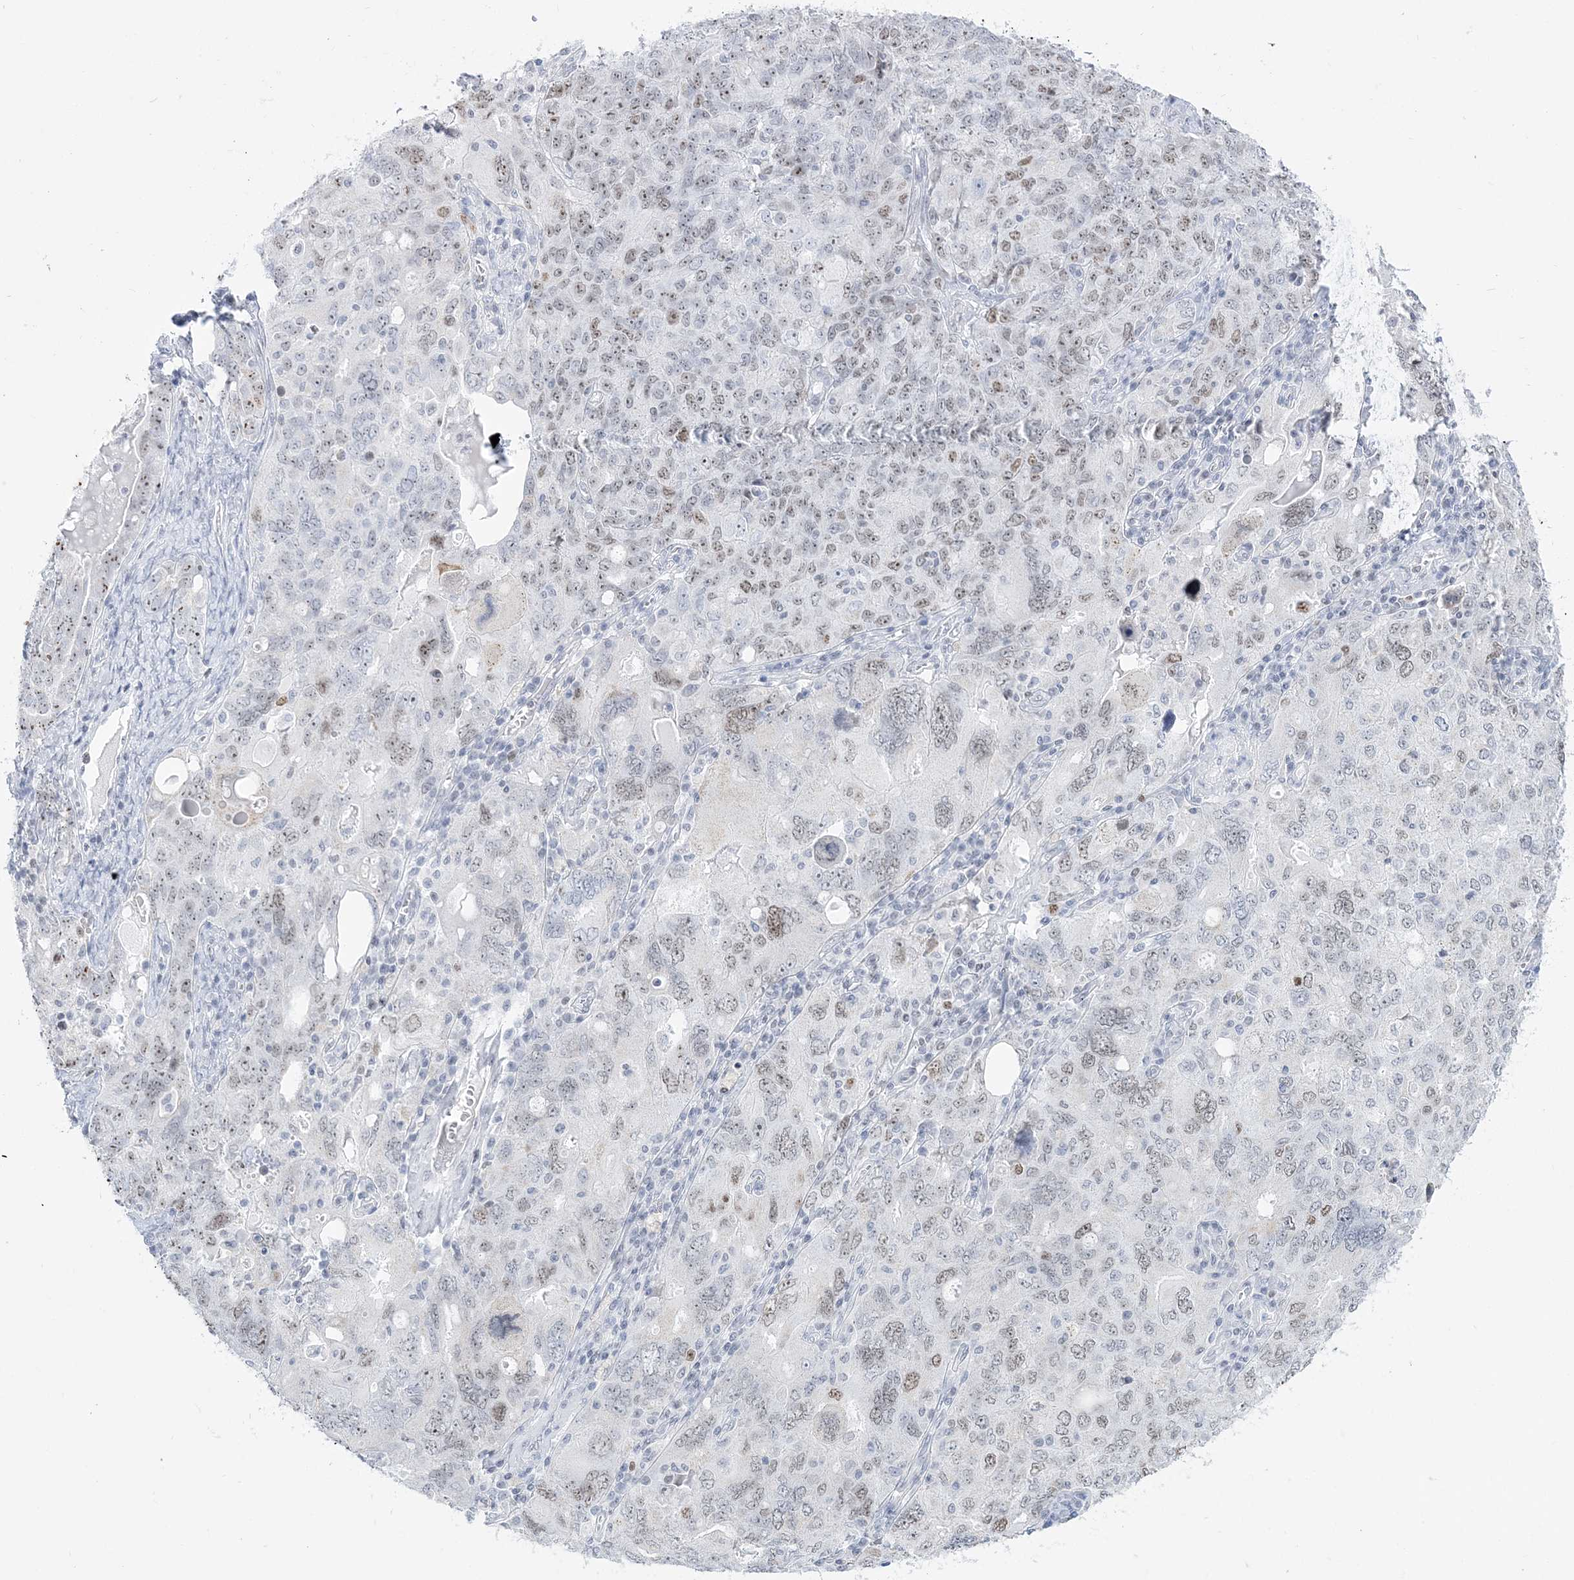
{"staining": {"intensity": "weak", "quantity": "25%-75%", "location": "nuclear"}, "tissue": "ovarian cancer", "cell_type": "Tumor cells", "image_type": "cancer", "snomed": [{"axis": "morphology", "description": "Carcinoma, endometroid"}, {"axis": "topography", "description": "Ovary"}], "caption": "A brown stain shows weak nuclear staining of a protein in ovarian cancer tumor cells.", "gene": "DDX21", "patient": {"sex": "female", "age": 62}}